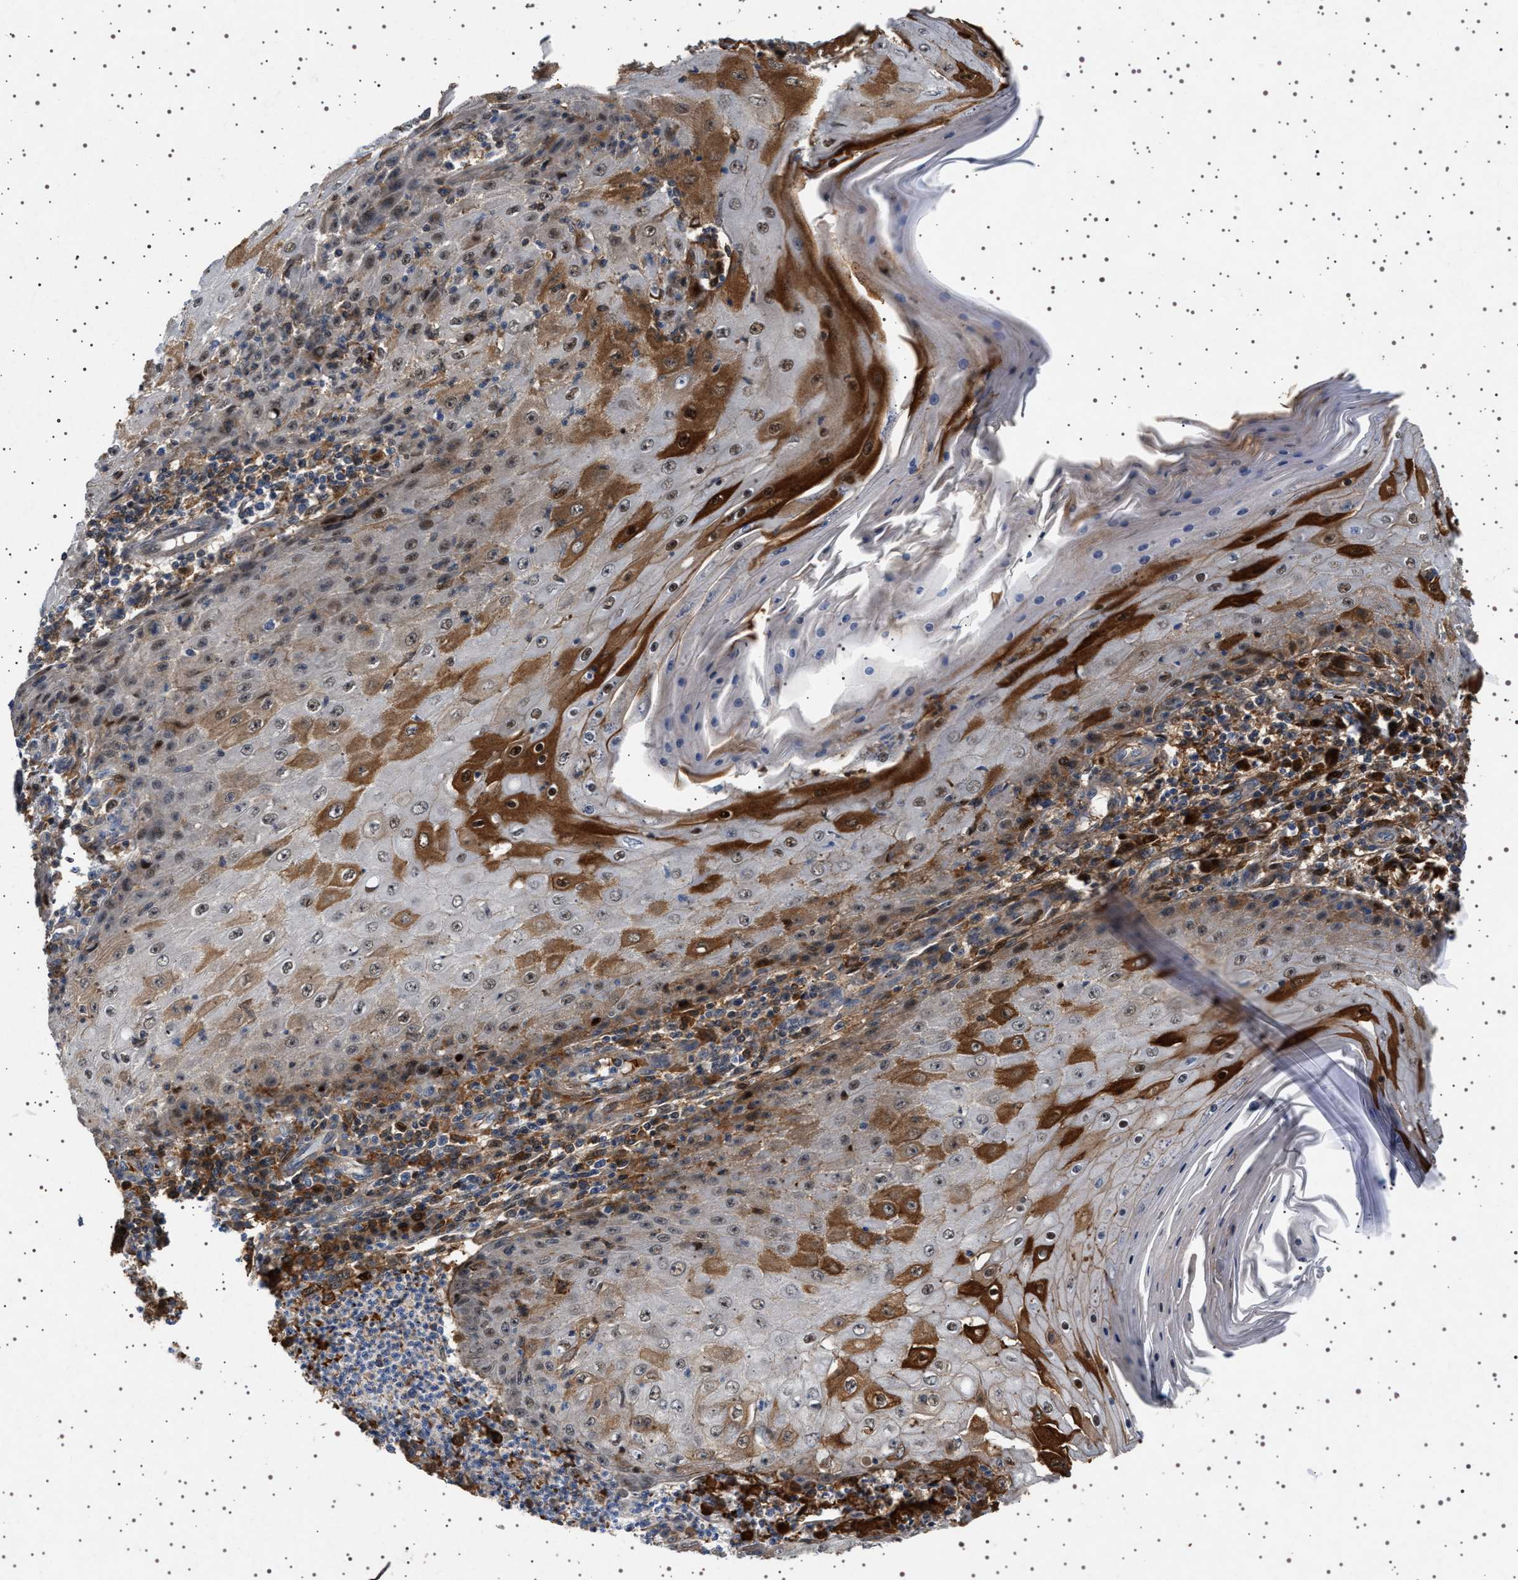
{"staining": {"intensity": "strong", "quantity": "<25%", "location": "cytoplasmic/membranous"}, "tissue": "skin cancer", "cell_type": "Tumor cells", "image_type": "cancer", "snomed": [{"axis": "morphology", "description": "Squamous cell carcinoma, NOS"}, {"axis": "topography", "description": "Skin"}], "caption": "Skin cancer (squamous cell carcinoma) tissue reveals strong cytoplasmic/membranous positivity in about <25% of tumor cells, visualized by immunohistochemistry.", "gene": "FICD", "patient": {"sex": "female", "age": 73}}